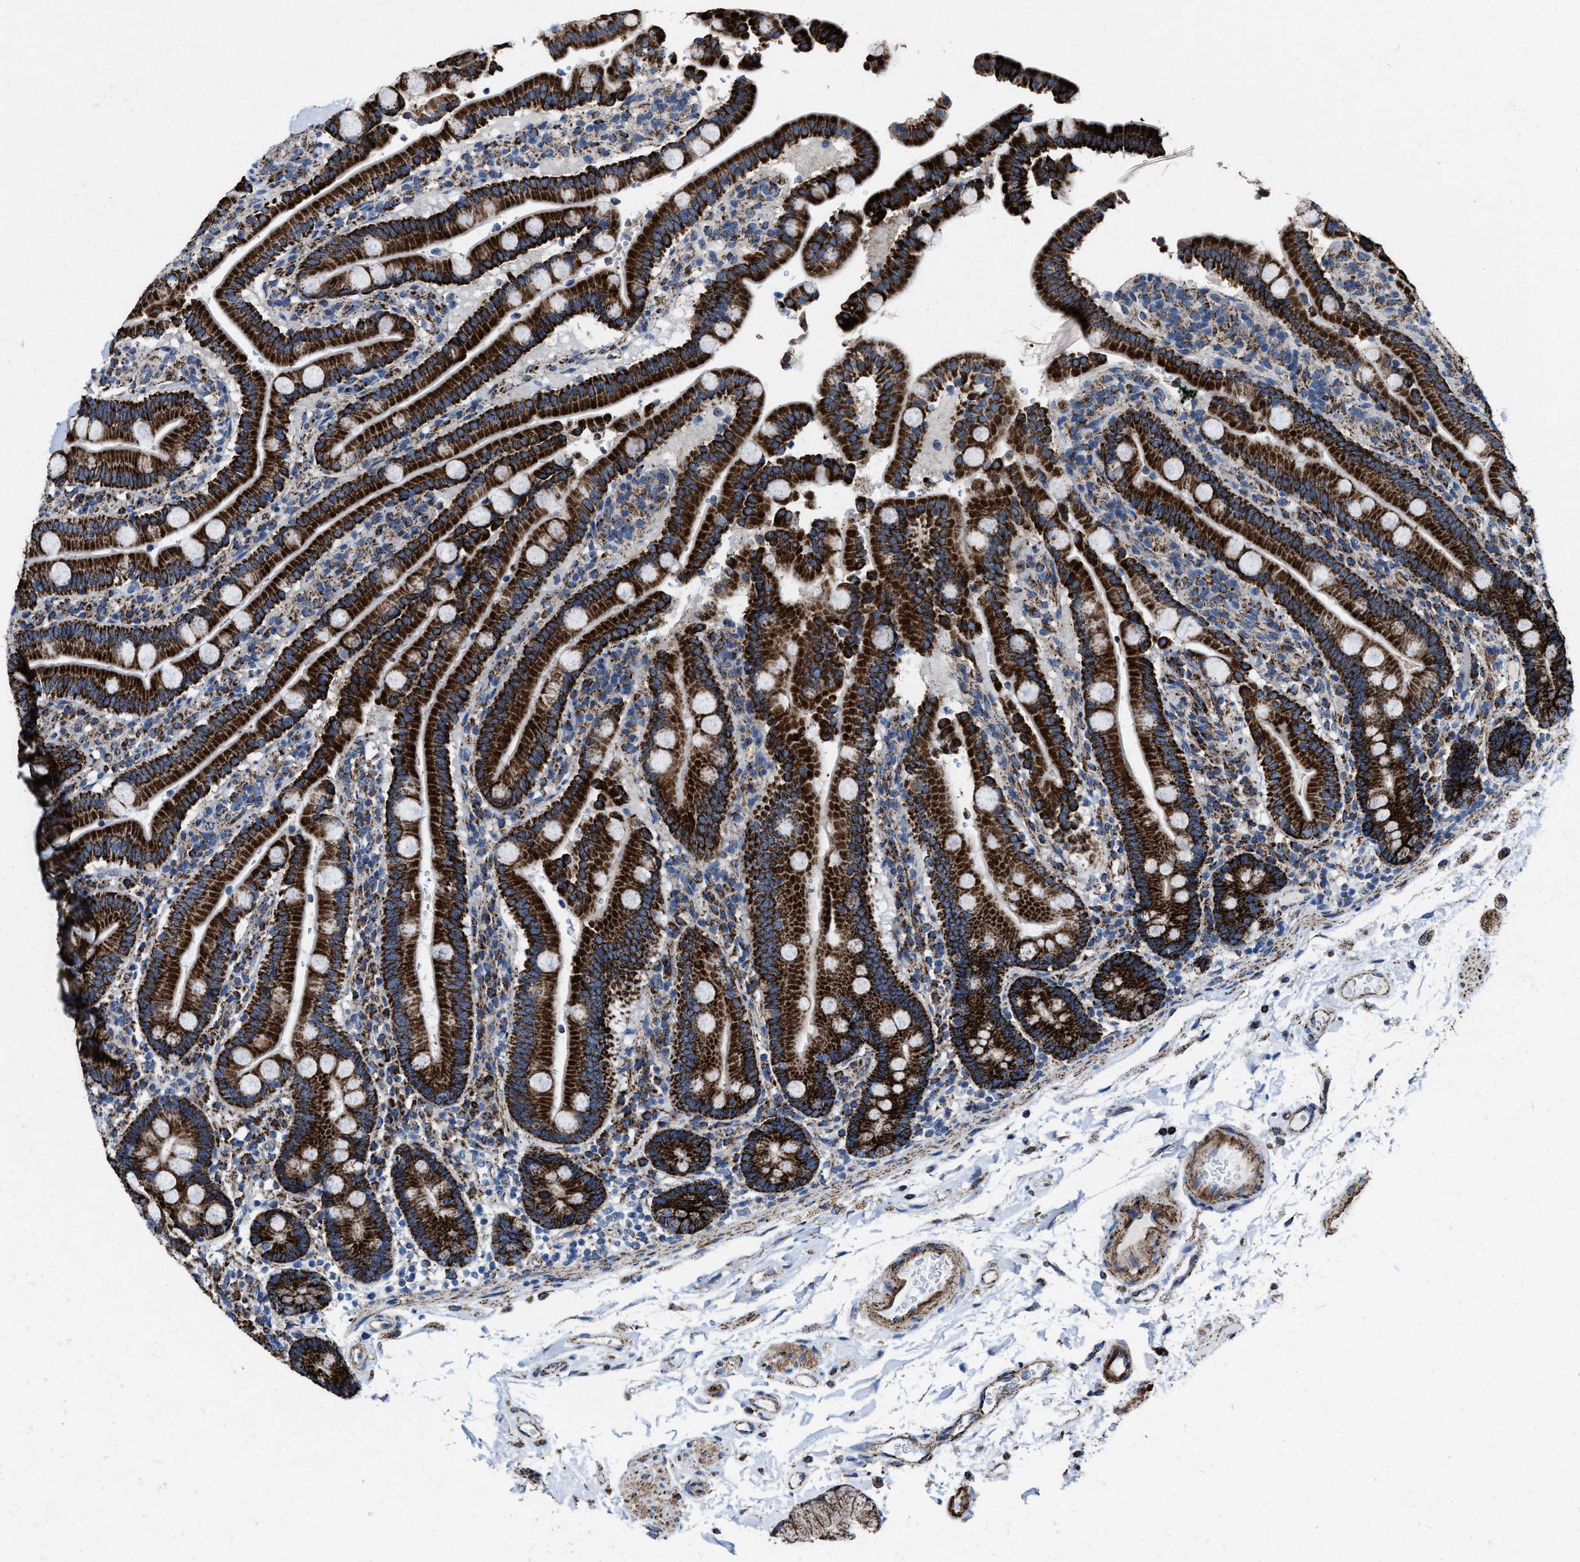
{"staining": {"intensity": "strong", "quantity": ">75%", "location": "cytoplasmic/membranous"}, "tissue": "duodenum", "cell_type": "Glandular cells", "image_type": "normal", "snomed": [{"axis": "morphology", "description": "Normal tissue, NOS"}, {"axis": "topography", "description": "Small intestine, NOS"}], "caption": "A micrograph of duodenum stained for a protein displays strong cytoplasmic/membranous brown staining in glandular cells.", "gene": "ALDH1B1", "patient": {"sex": "female", "age": 71}}